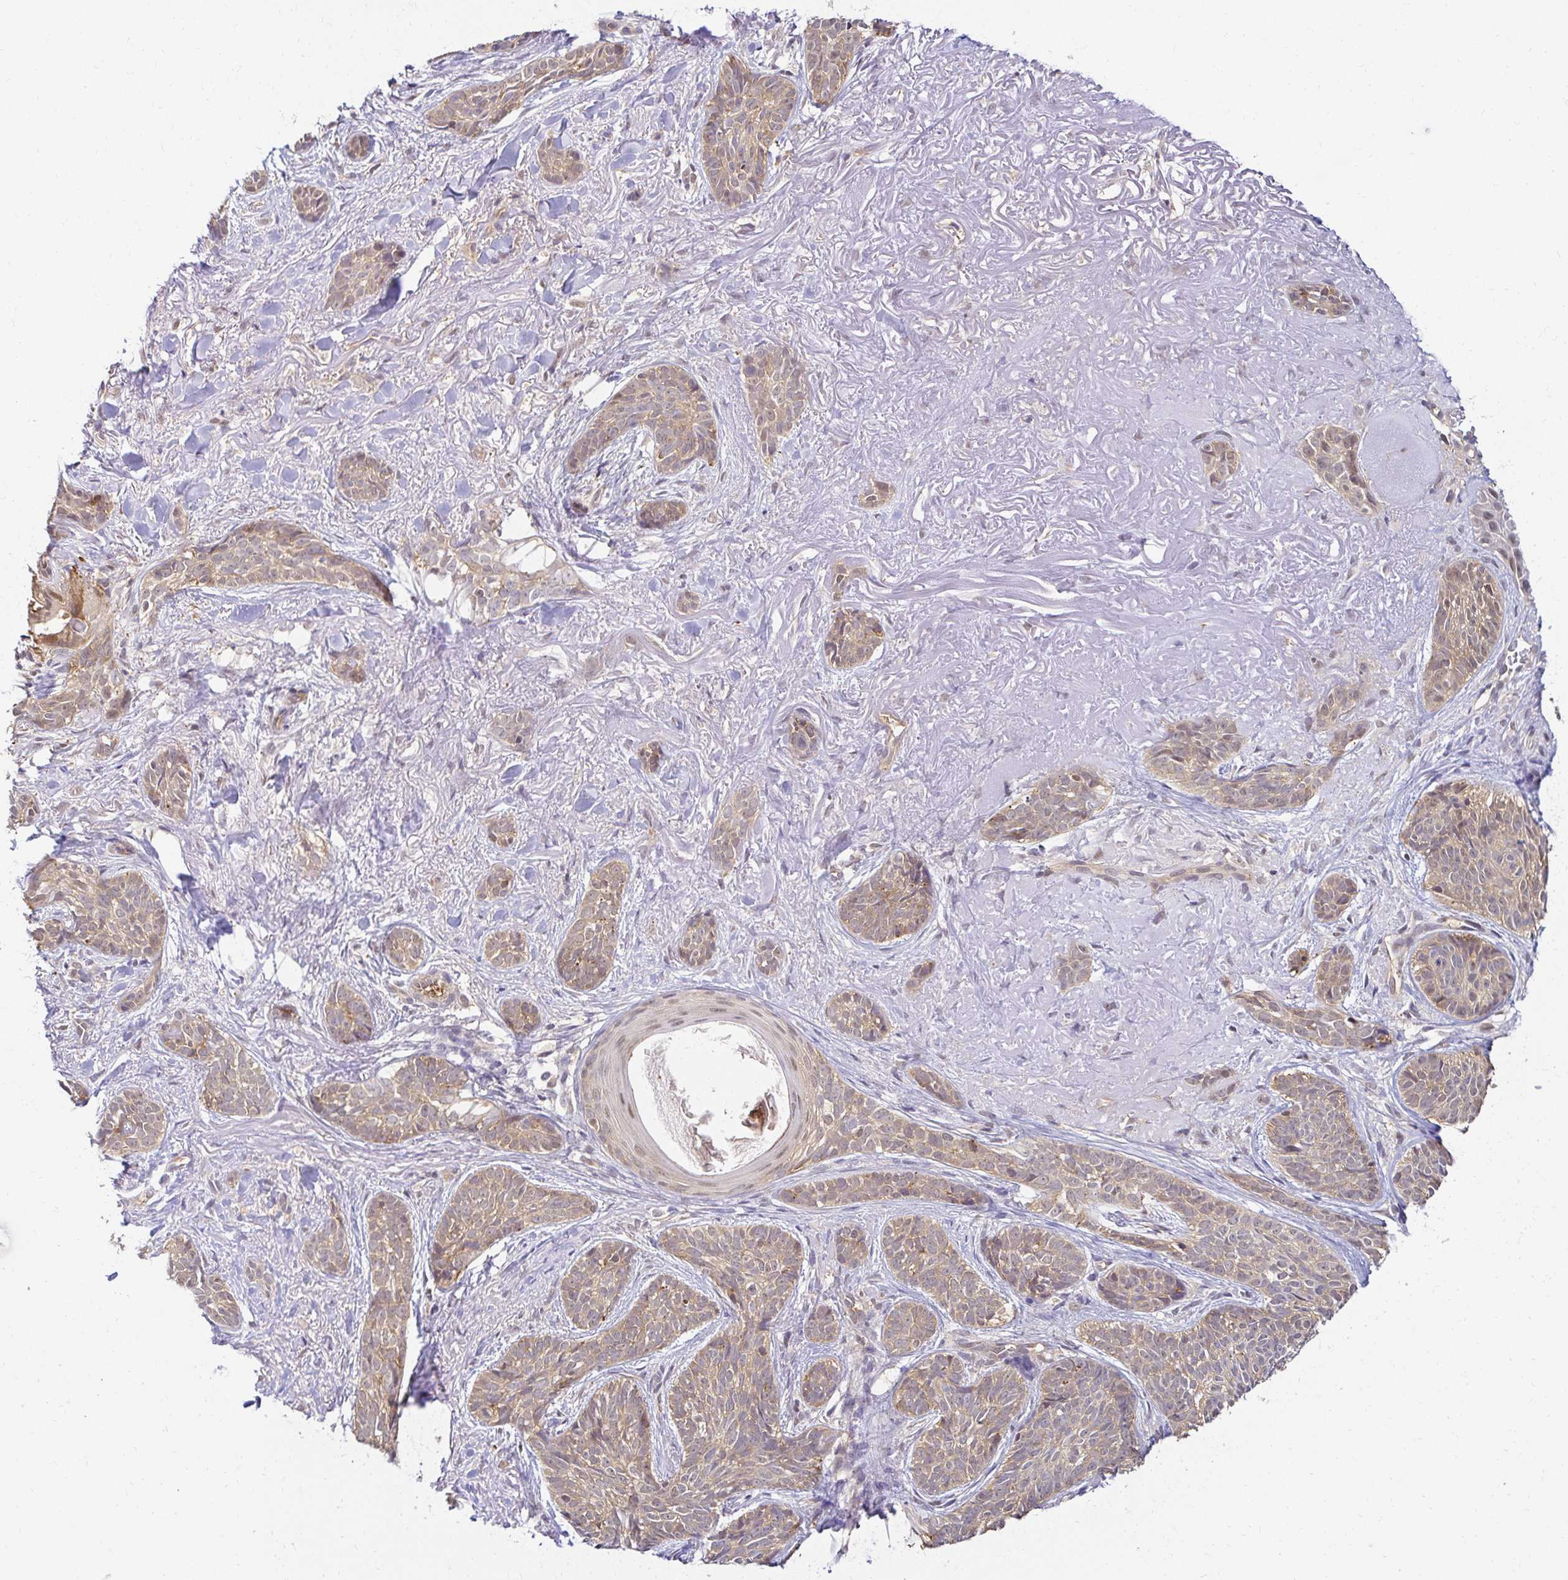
{"staining": {"intensity": "weak", "quantity": ">75%", "location": "cytoplasmic/membranous,nuclear"}, "tissue": "skin cancer", "cell_type": "Tumor cells", "image_type": "cancer", "snomed": [{"axis": "morphology", "description": "Basal cell carcinoma"}, {"axis": "morphology", "description": "BCC, high aggressive"}, {"axis": "topography", "description": "Skin"}], "caption": "This is a histology image of IHC staining of bcc,  high aggressive (skin), which shows weak staining in the cytoplasmic/membranous and nuclear of tumor cells.", "gene": "PSMA4", "patient": {"sex": "female", "age": 79}}